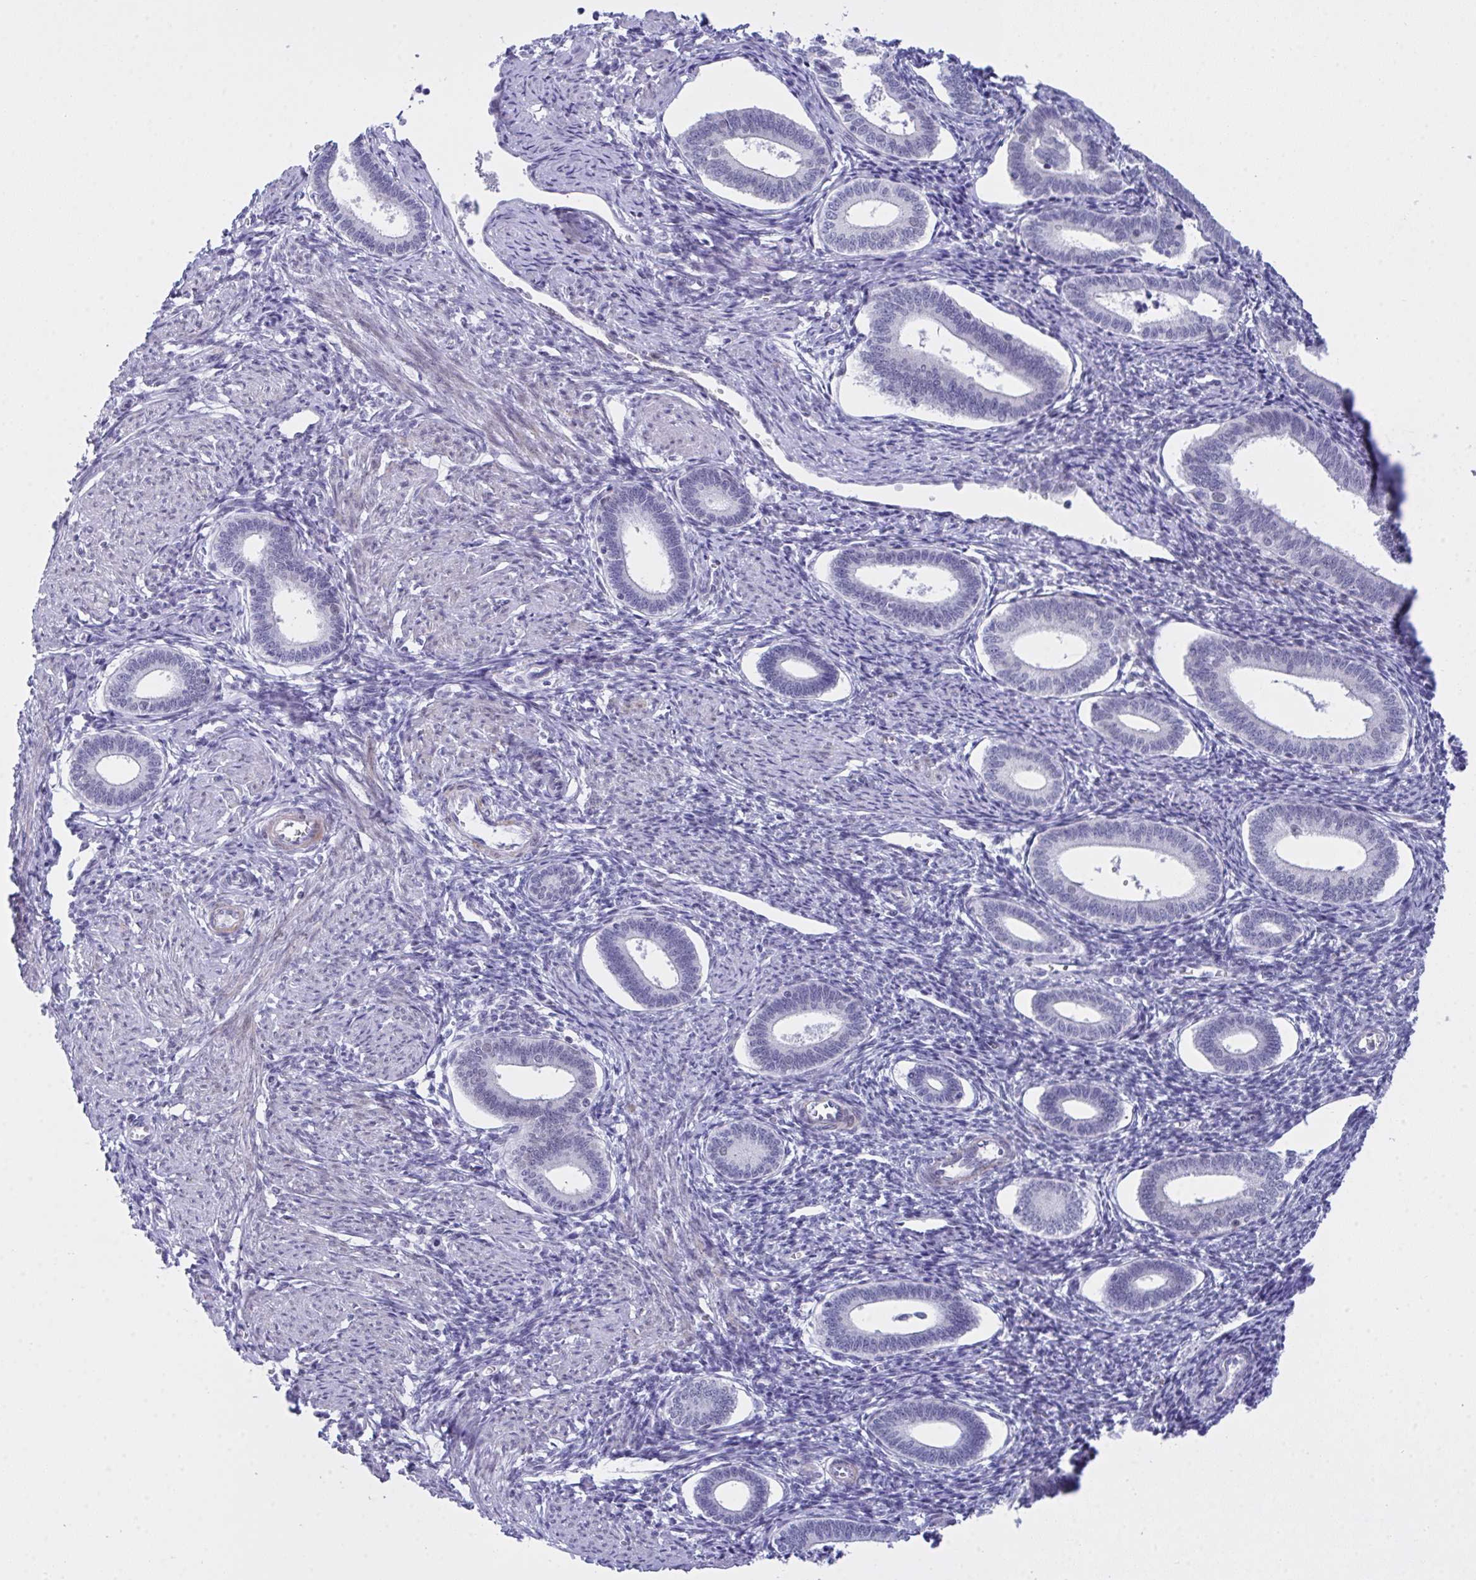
{"staining": {"intensity": "negative", "quantity": "none", "location": "none"}, "tissue": "endometrium", "cell_type": "Cells in endometrial stroma", "image_type": "normal", "snomed": [{"axis": "morphology", "description": "Normal tissue, NOS"}, {"axis": "topography", "description": "Endometrium"}], "caption": "The immunohistochemistry (IHC) histopathology image has no significant staining in cells in endometrial stroma of endometrium.", "gene": "FBXL22", "patient": {"sex": "female", "age": 41}}